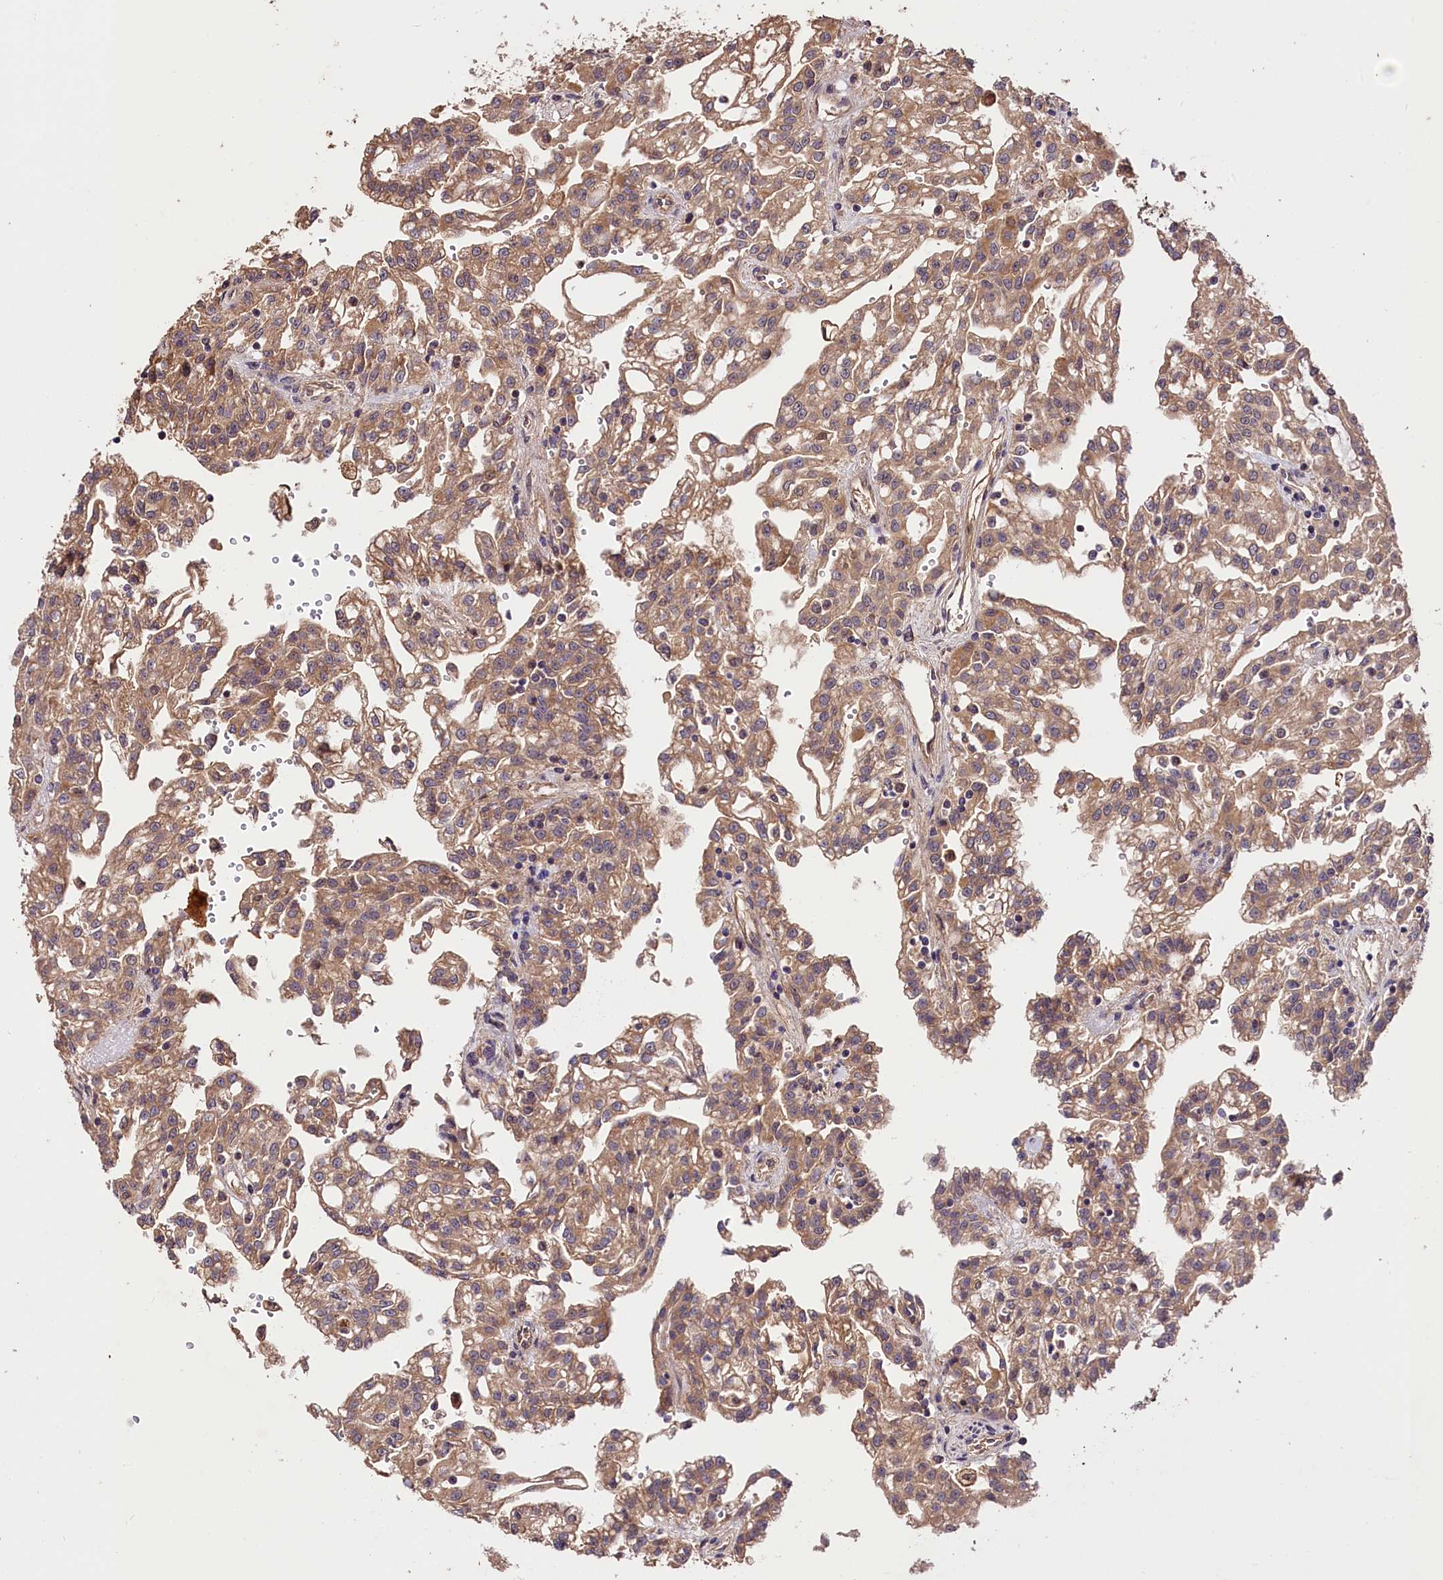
{"staining": {"intensity": "moderate", "quantity": ">75%", "location": "cytoplasmic/membranous"}, "tissue": "renal cancer", "cell_type": "Tumor cells", "image_type": "cancer", "snomed": [{"axis": "morphology", "description": "Adenocarcinoma, NOS"}, {"axis": "topography", "description": "Kidney"}], "caption": "Moderate cytoplasmic/membranous protein expression is present in approximately >75% of tumor cells in adenocarcinoma (renal).", "gene": "CES3", "patient": {"sex": "male", "age": 63}}